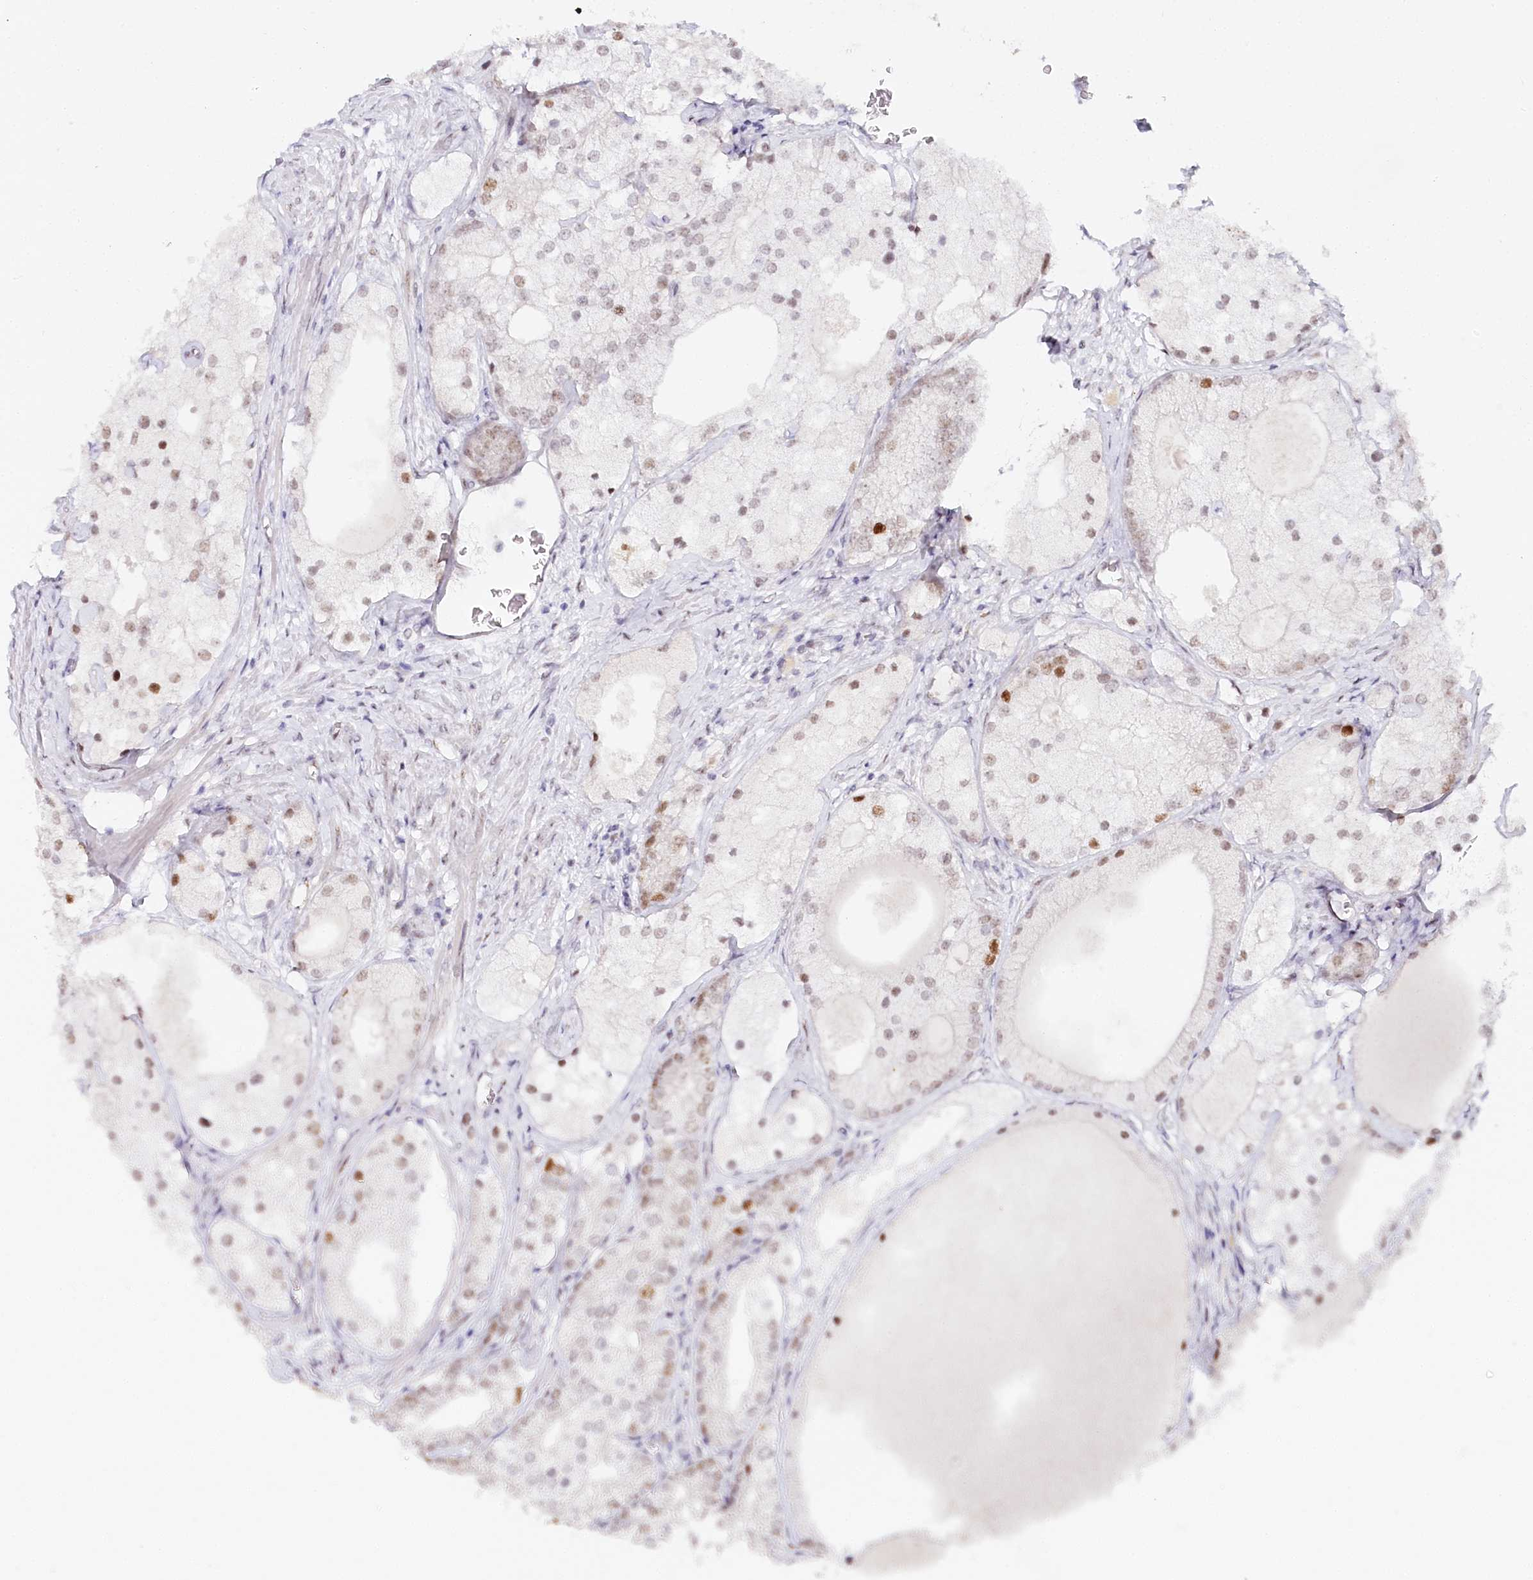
{"staining": {"intensity": "moderate", "quantity": "25%-75%", "location": "nuclear"}, "tissue": "prostate cancer", "cell_type": "Tumor cells", "image_type": "cancer", "snomed": [{"axis": "morphology", "description": "Adenocarcinoma, Low grade"}, {"axis": "topography", "description": "Prostate"}], "caption": "A medium amount of moderate nuclear staining is present in about 25%-75% of tumor cells in adenocarcinoma (low-grade) (prostate) tissue.", "gene": "TP53", "patient": {"sex": "male", "age": 69}}